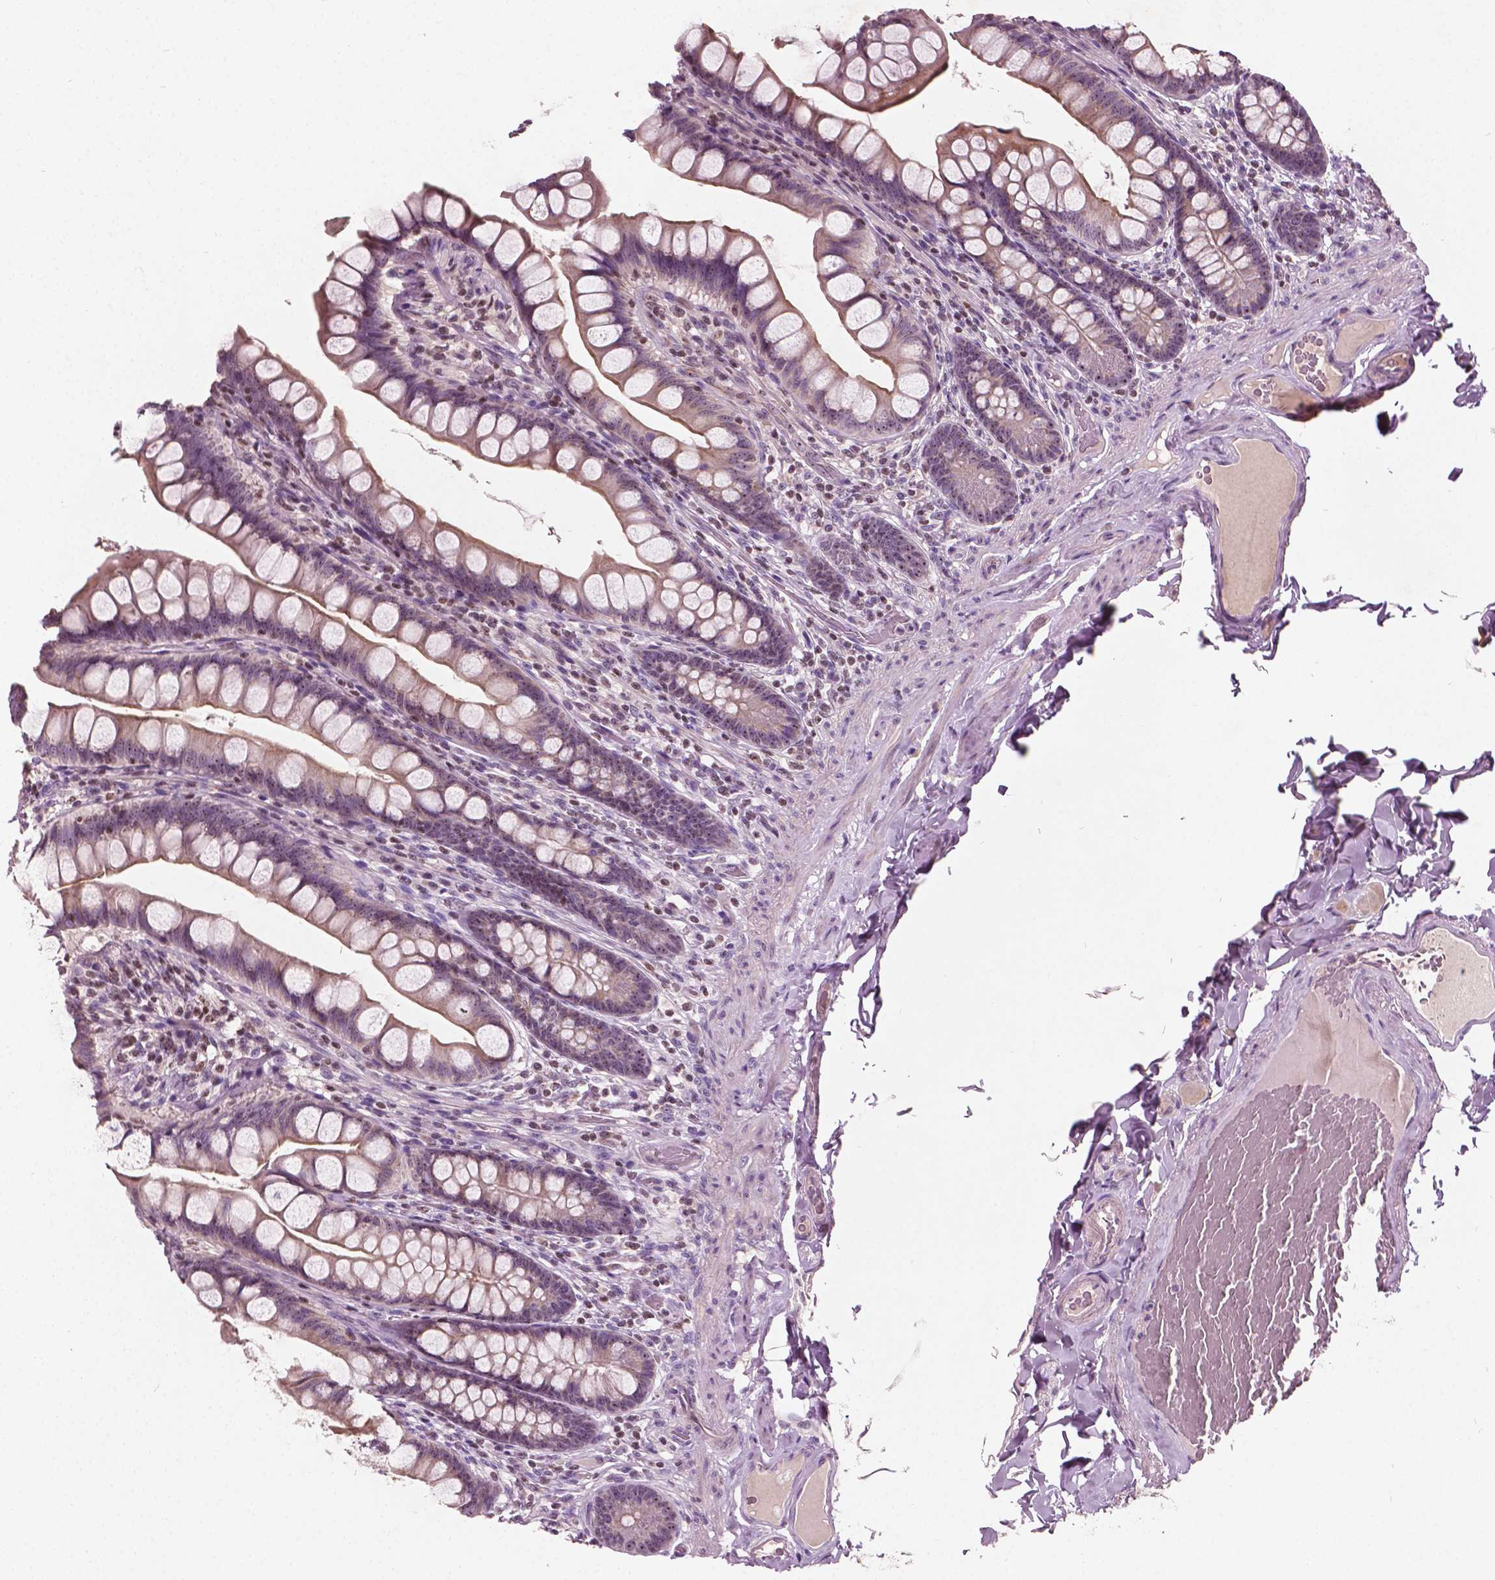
{"staining": {"intensity": "weak", "quantity": ">75%", "location": "cytoplasmic/membranous"}, "tissue": "small intestine", "cell_type": "Glandular cells", "image_type": "normal", "snomed": [{"axis": "morphology", "description": "Normal tissue, NOS"}, {"axis": "topography", "description": "Small intestine"}], "caption": "The micrograph displays a brown stain indicating the presence of a protein in the cytoplasmic/membranous of glandular cells in small intestine.", "gene": "ODF3L2", "patient": {"sex": "male", "age": 70}}